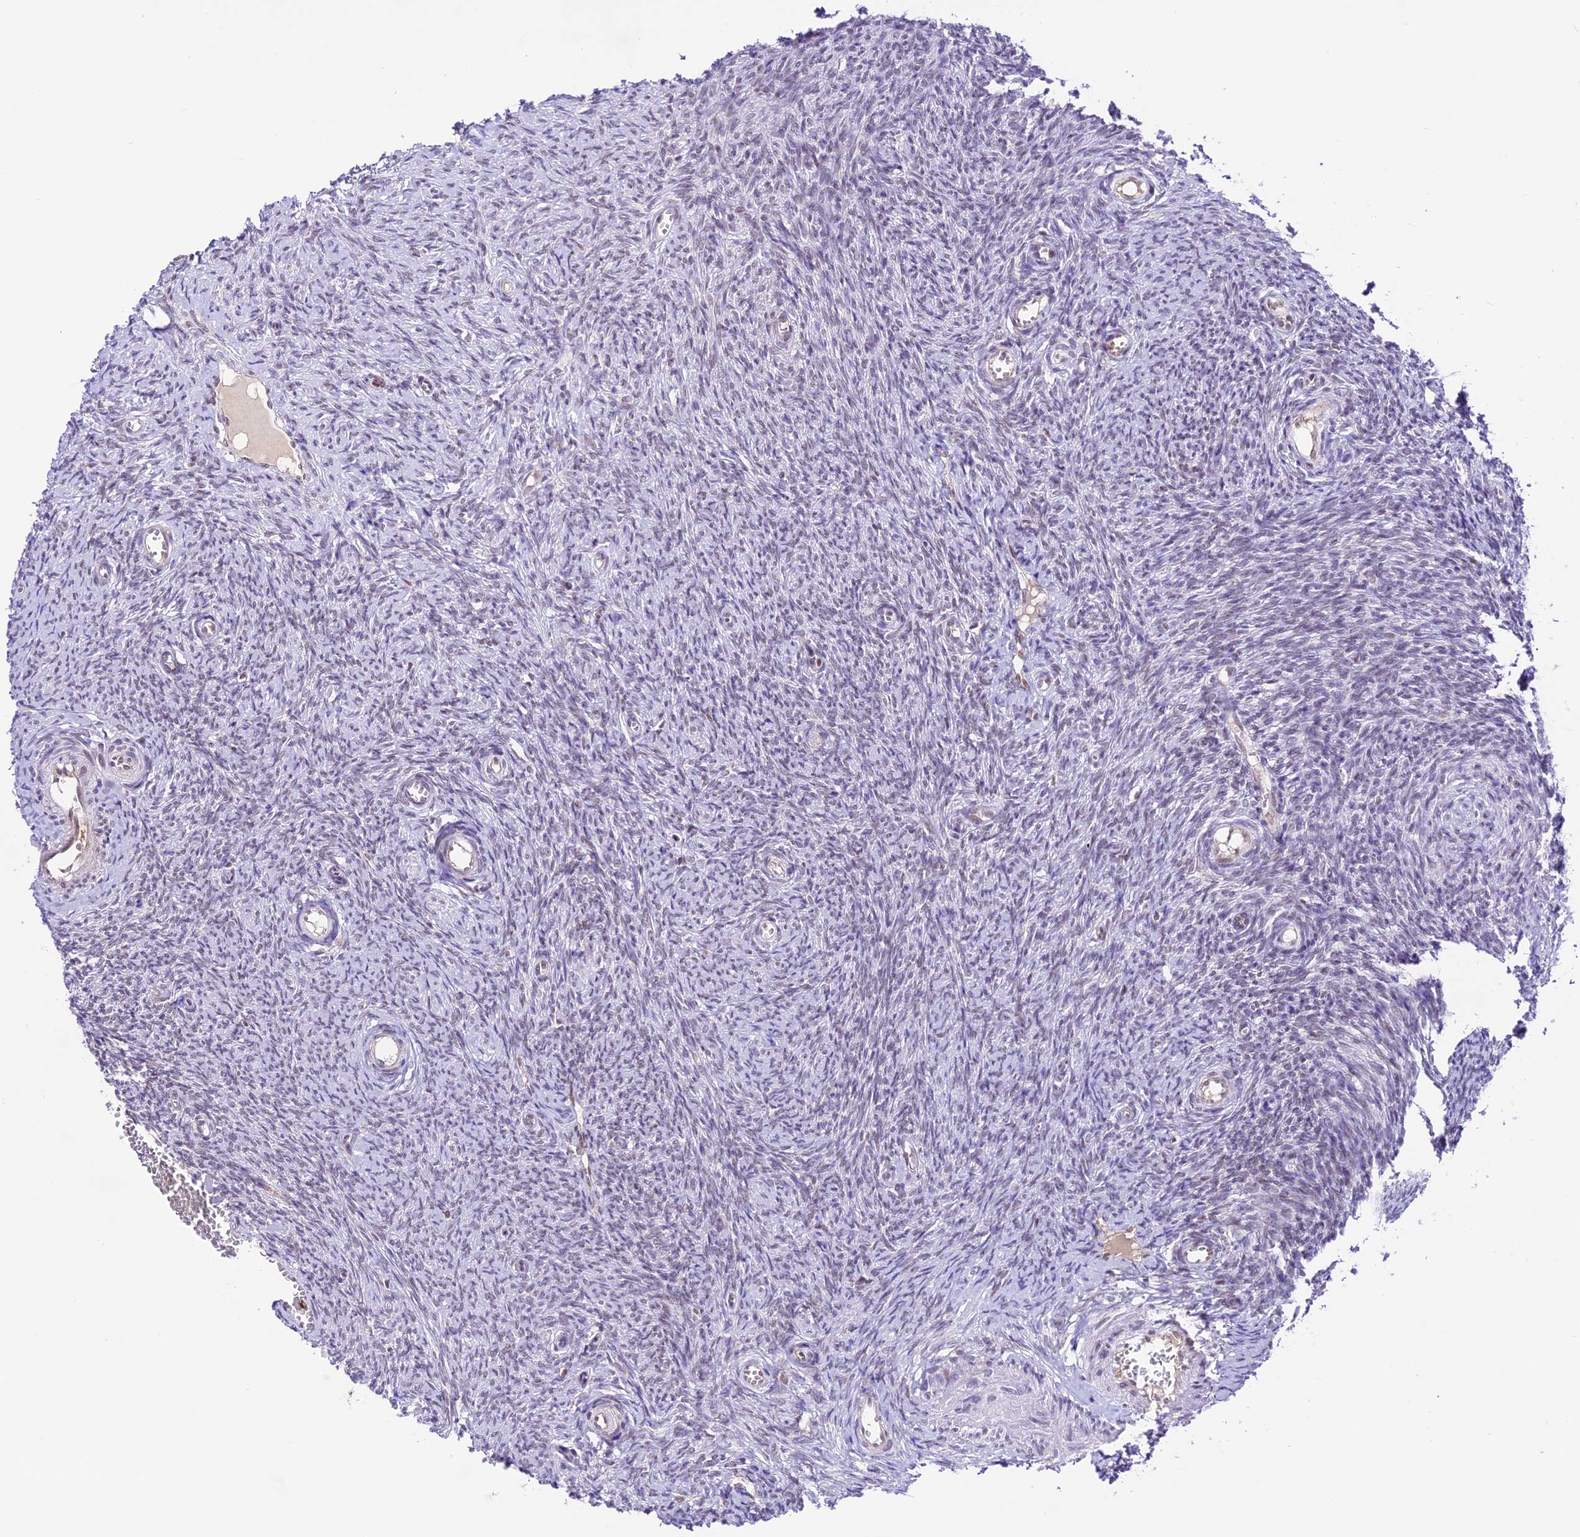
{"staining": {"intensity": "moderate", "quantity": ">75%", "location": "nuclear"}, "tissue": "ovary", "cell_type": "Follicle cells", "image_type": "normal", "snomed": [{"axis": "morphology", "description": "Normal tissue, NOS"}, {"axis": "topography", "description": "Ovary"}], "caption": "Immunohistochemical staining of normal ovary reveals moderate nuclear protein positivity in about >75% of follicle cells.", "gene": "SHKBP1", "patient": {"sex": "female", "age": 44}}